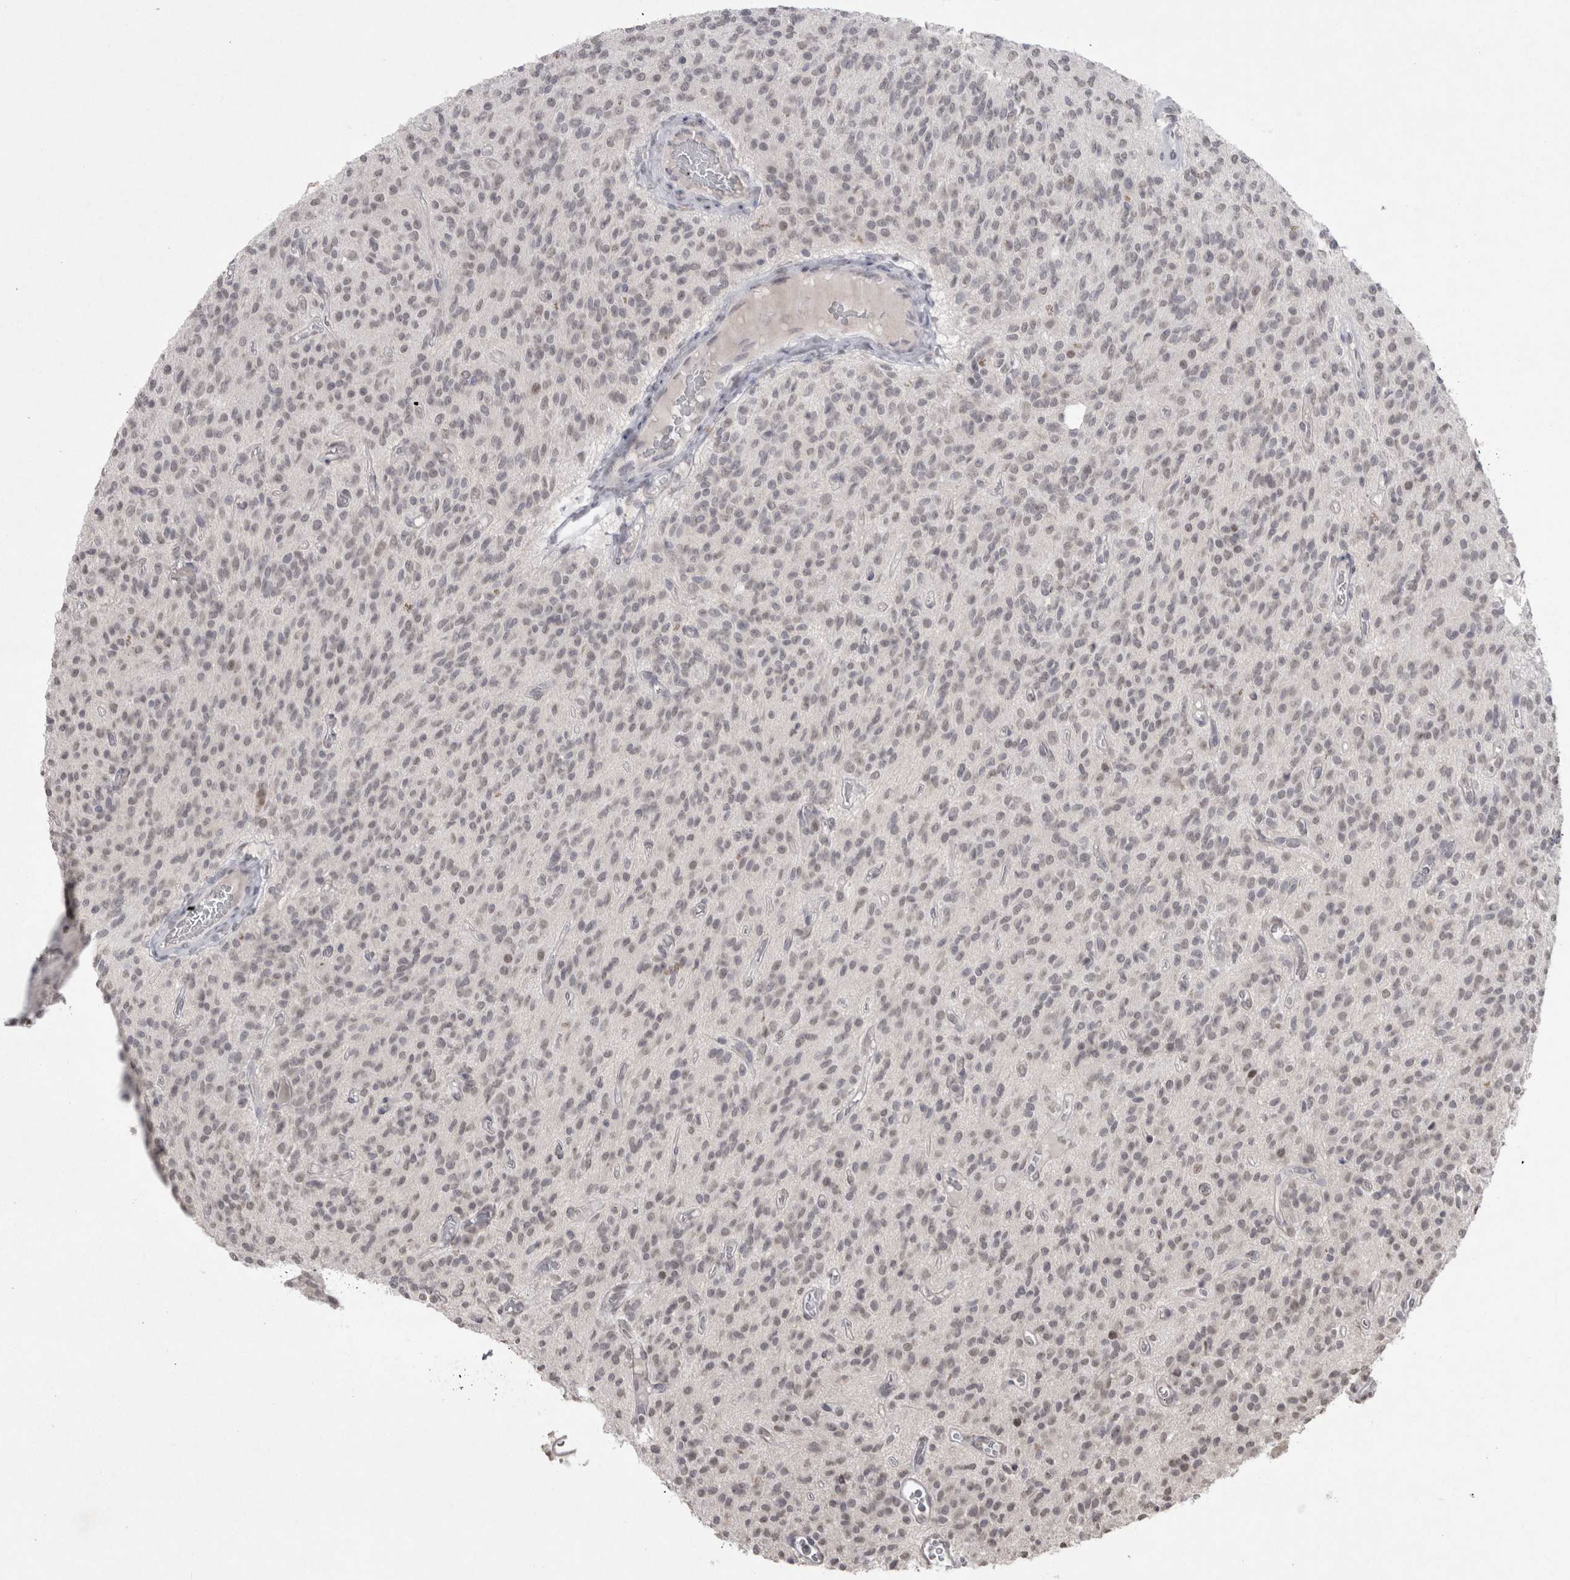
{"staining": {"intensity": "weak", "quantity": "25%-75%", "location": "nuclear"}, "tissue": "glioma", "cell_type": "Tumor cells", "image_type": "cancer", "snomed": [{"axis": "morphology", "description": "Glioma, malignant, High grade"}, {"axis": "topography", "description": "Brain"}], "caption": "An immunohistochemistry image of tumor tissue is shown. Protein staining in brown shows weak nuclear positivity in malignant glioma (high-grade) within tumor cells. Immunohistochemistry (ihc) stains the protein of interest in brown and the nuclei are stained blue.", "gene": "DDX4", "patient": {"sex": "male", "age": 34}}